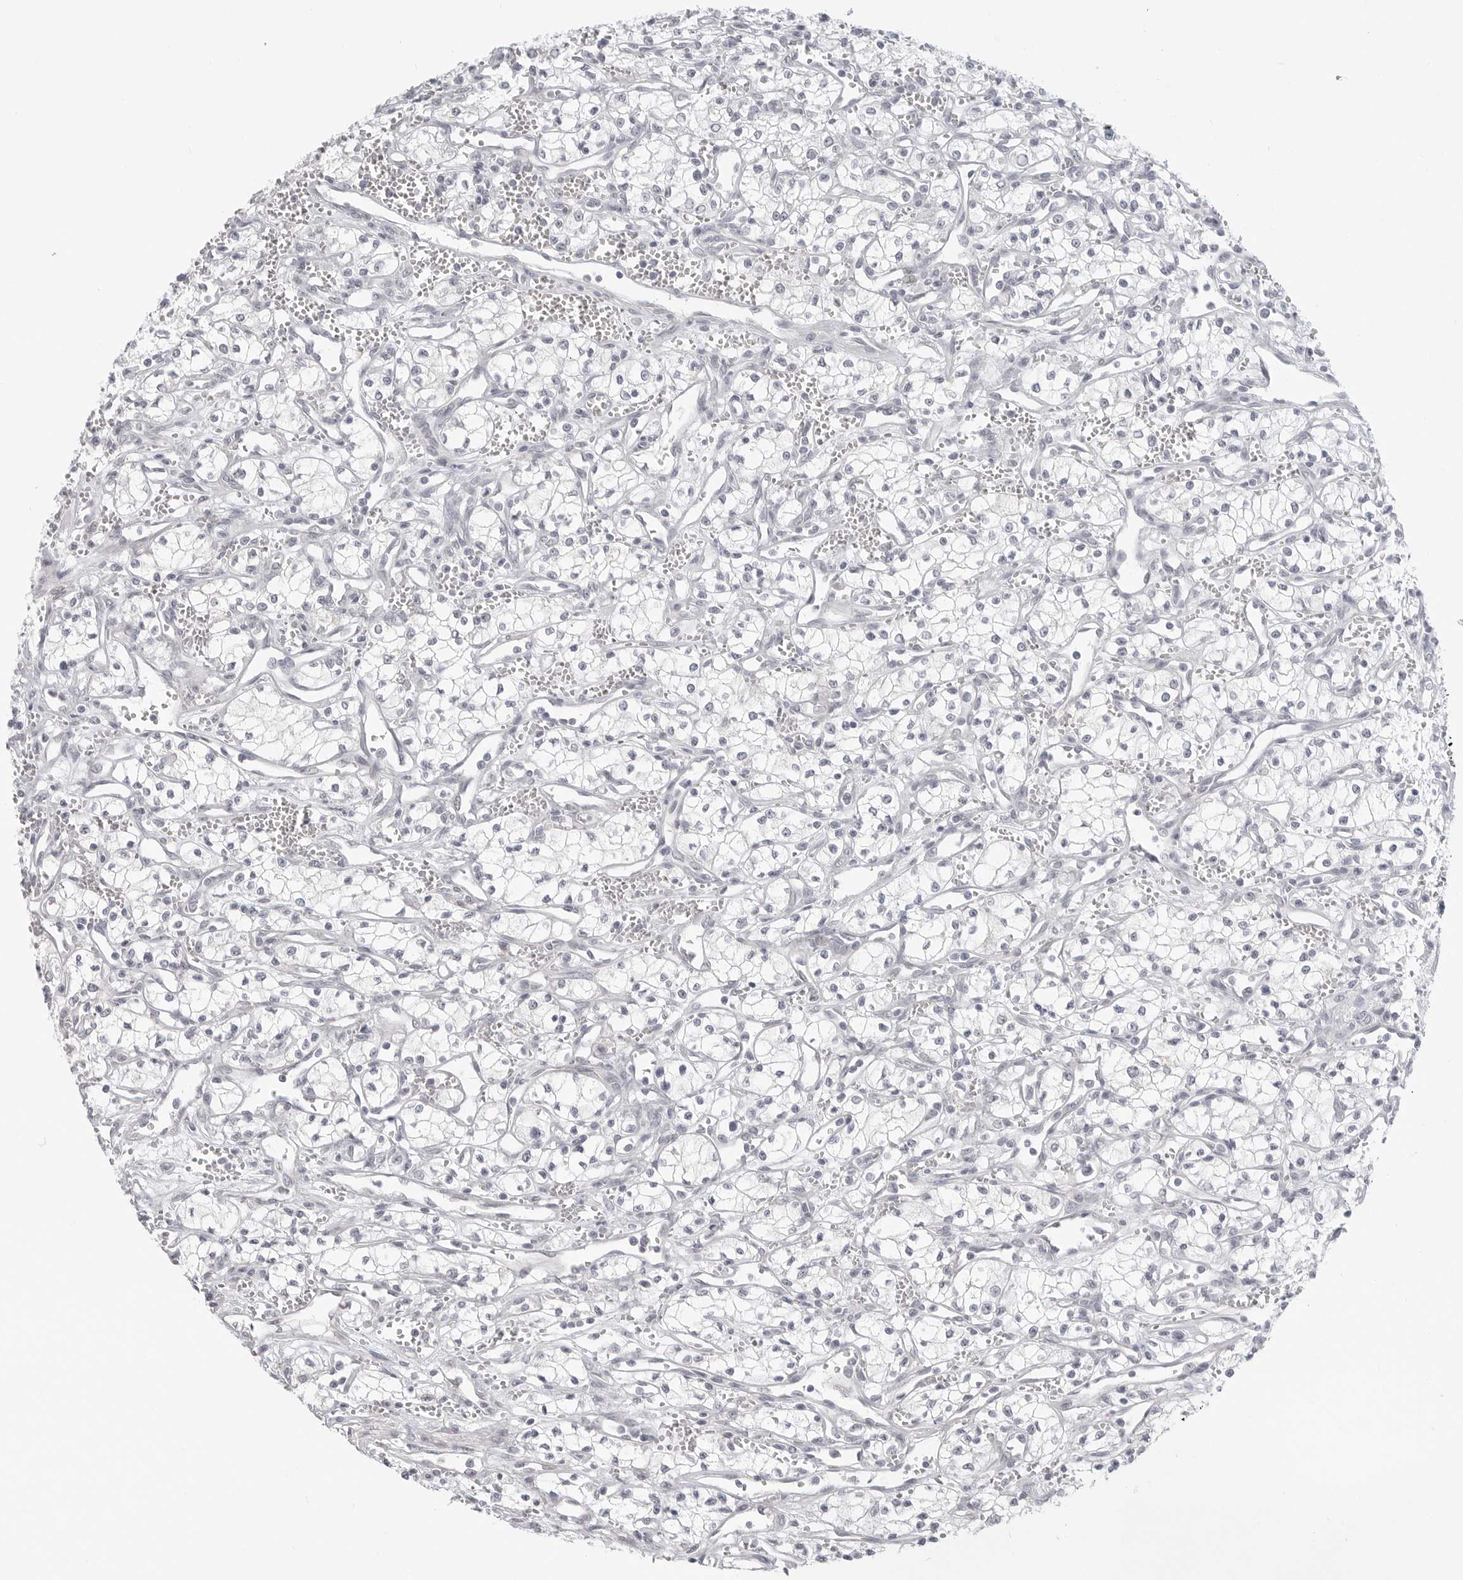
{"staining": {"intensity": "negative", "quantity": "none", "location": "none"}, "tissue": "renal cancer", "cell_type": "Tumor cells", "image_type": "cancer", "snomed": [{"axis": "morphology", "description": "Adenocarcinoma, NOS"}, {"axis": "topography", "description": "Kidney"}], "caption": "Tumor cells show no significant staining in adenocarcinoma (renal). Brightfield microscopy of immunohistochemistry (IHC) stained with DAB (brown) and hematoxylin (blue), captured at high magnification.", "gene": "KLK11", "patient": {"sex": "male", "age": 59}}